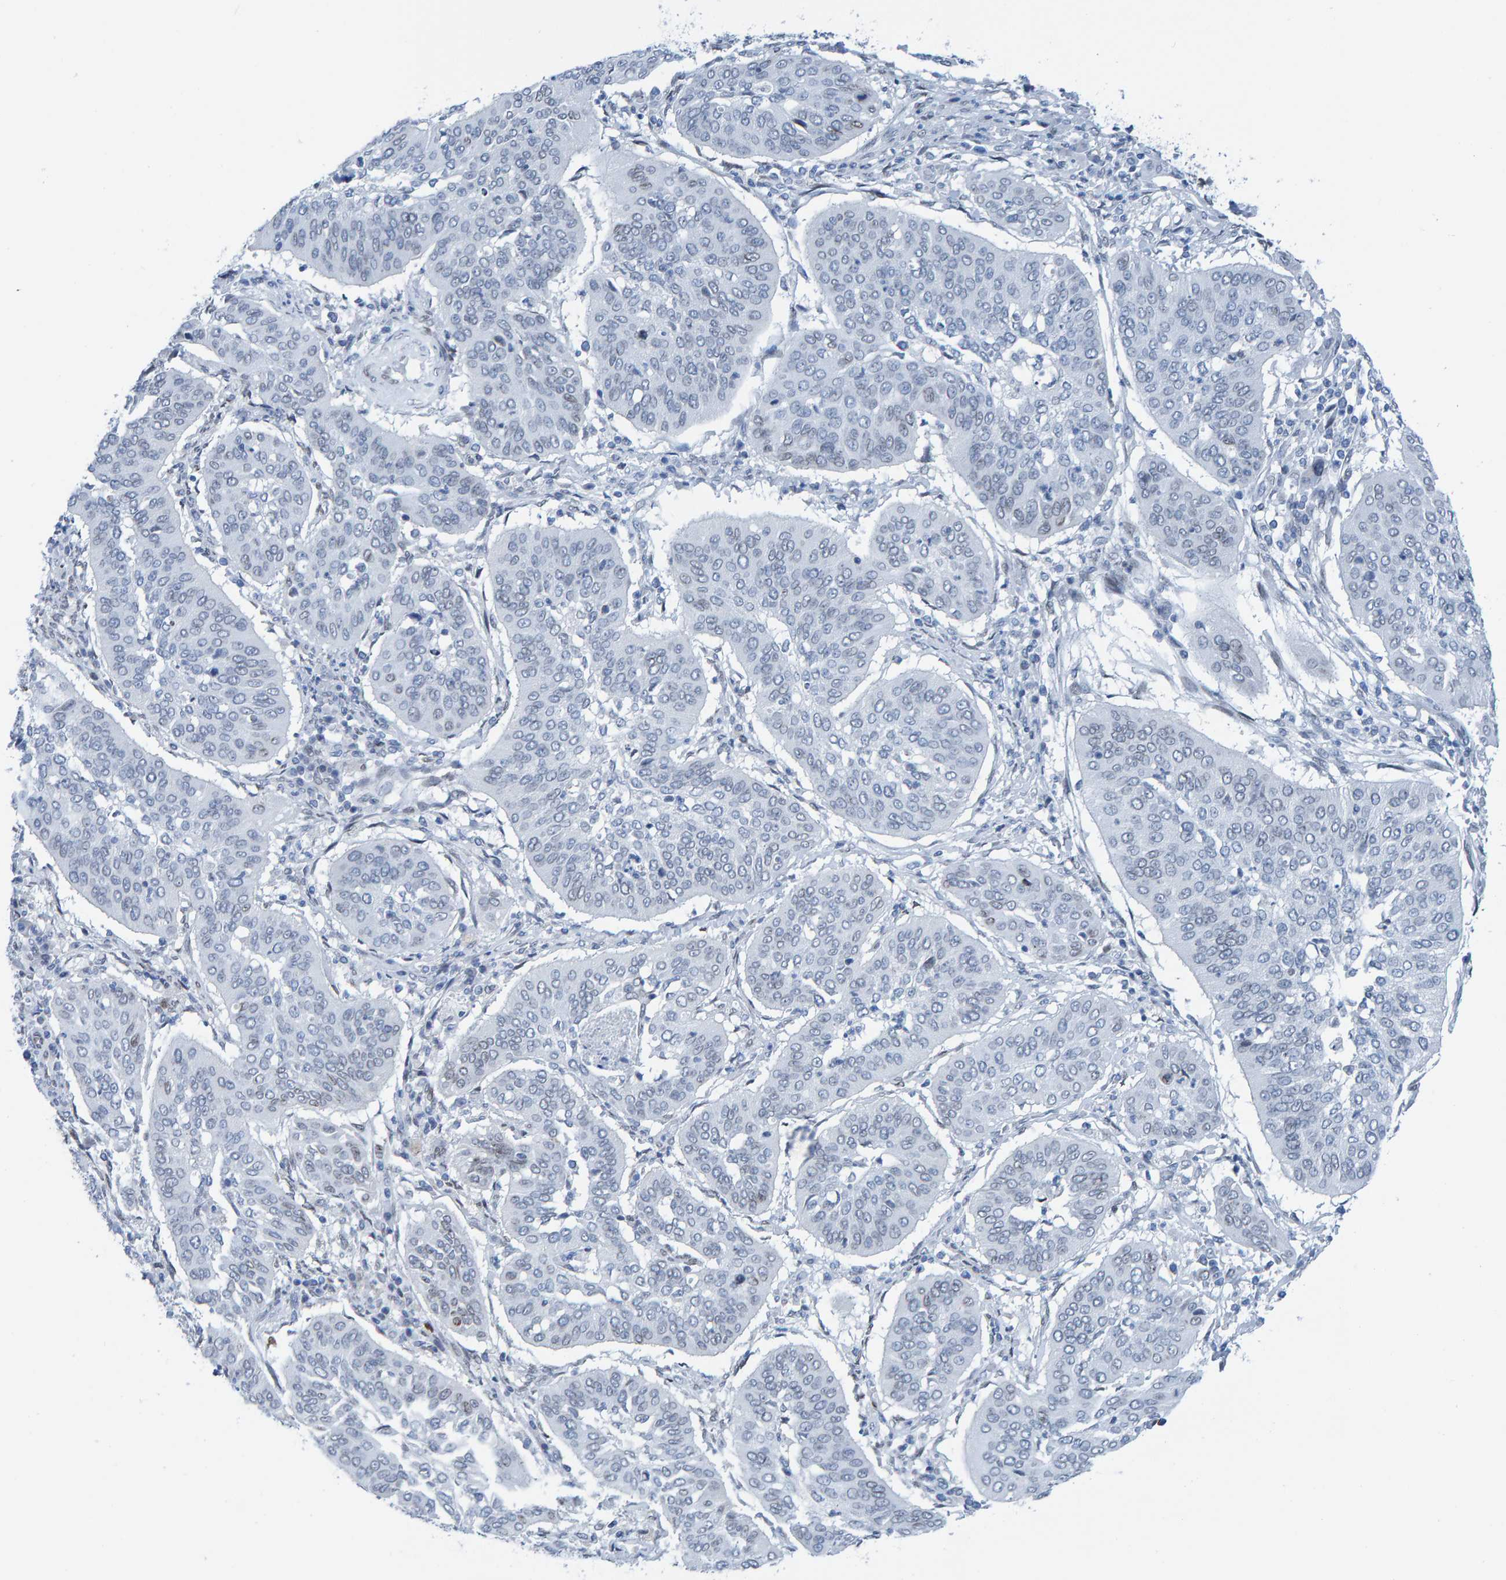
{"staining": {"intensity": "negative", "quantity": "none", "location": "none"}, "tissue": "cervical cancer", "cell_type": "Tumor cells", "image_type": "cancer", "snomed": [{"axis": "morphology", "description": "Normal tissue, NOS"}, {"axis": "morphology", "description": "Squamous cell carcinoma, NOS"}, {"axis": "topography", "description": "Cervix"}], "caption": "Human cervical cancer (squamous cell carcinoma) stained for a protein using immunohistochemistry (IHC) displays no positivity in tumor cells.", "gene": "LMNB2", "patient": {"sex": "female", "age": 39}}